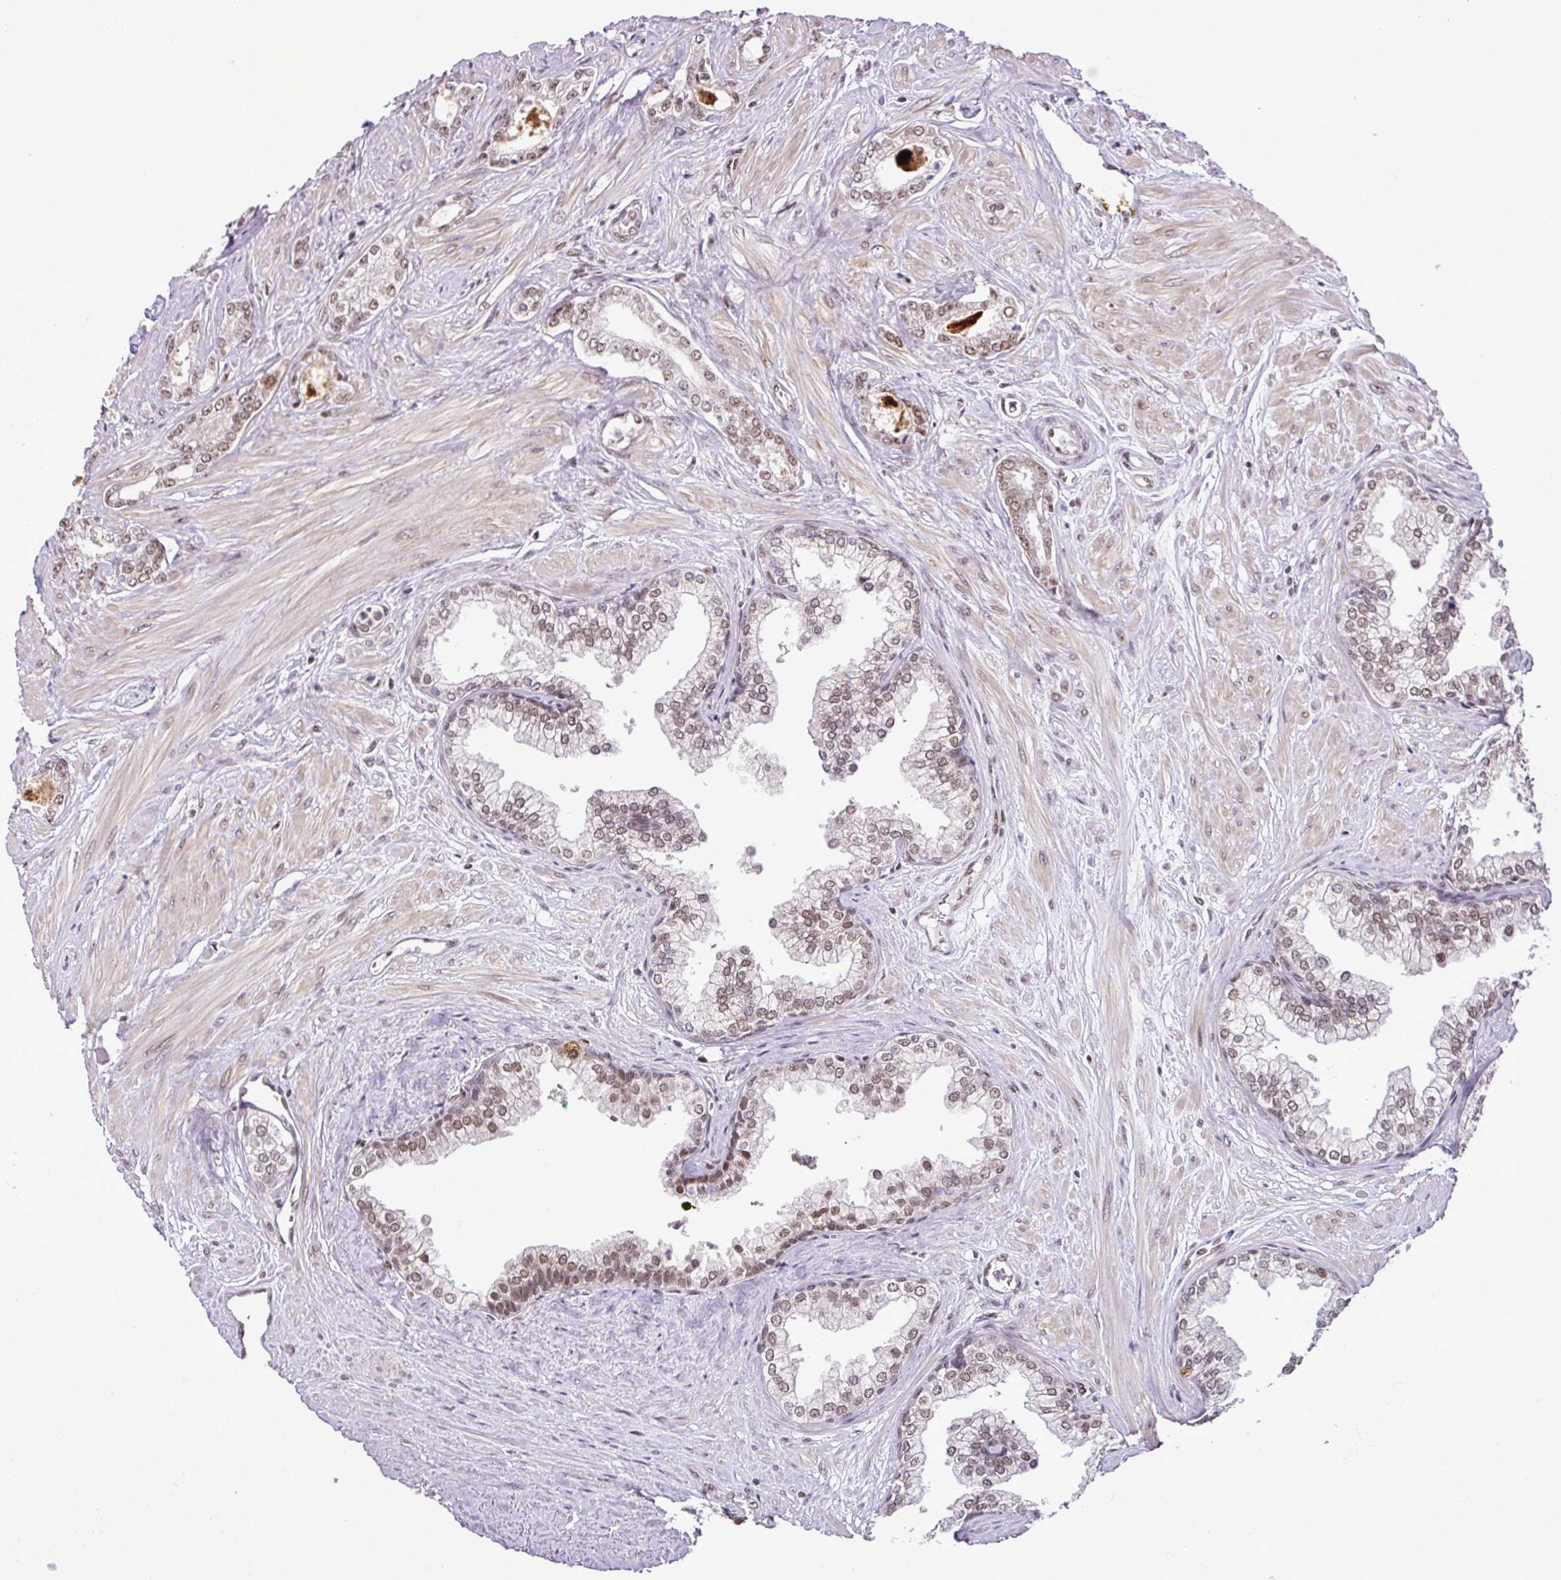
{"staining": {"intensity": "moderate", "quantity": ">75%", "location": "nuclear"}, "tissue": "prostate cancer", "cell_type": "Tumor cells", "image_type": "cancer", "snomed": [{"axis": "morphology", "description": "Adenocarcinoma, Low grade"}, {"axis": "topography", "description": "Prostate"}], "caption": "Adenocarcinoma (low-grade) (prostate) tissue exhibits moderate nuclear positivity in about >75% of tumor cells", "gene": "PGAP4", "patient": {"sex": "male", "age": 60}}